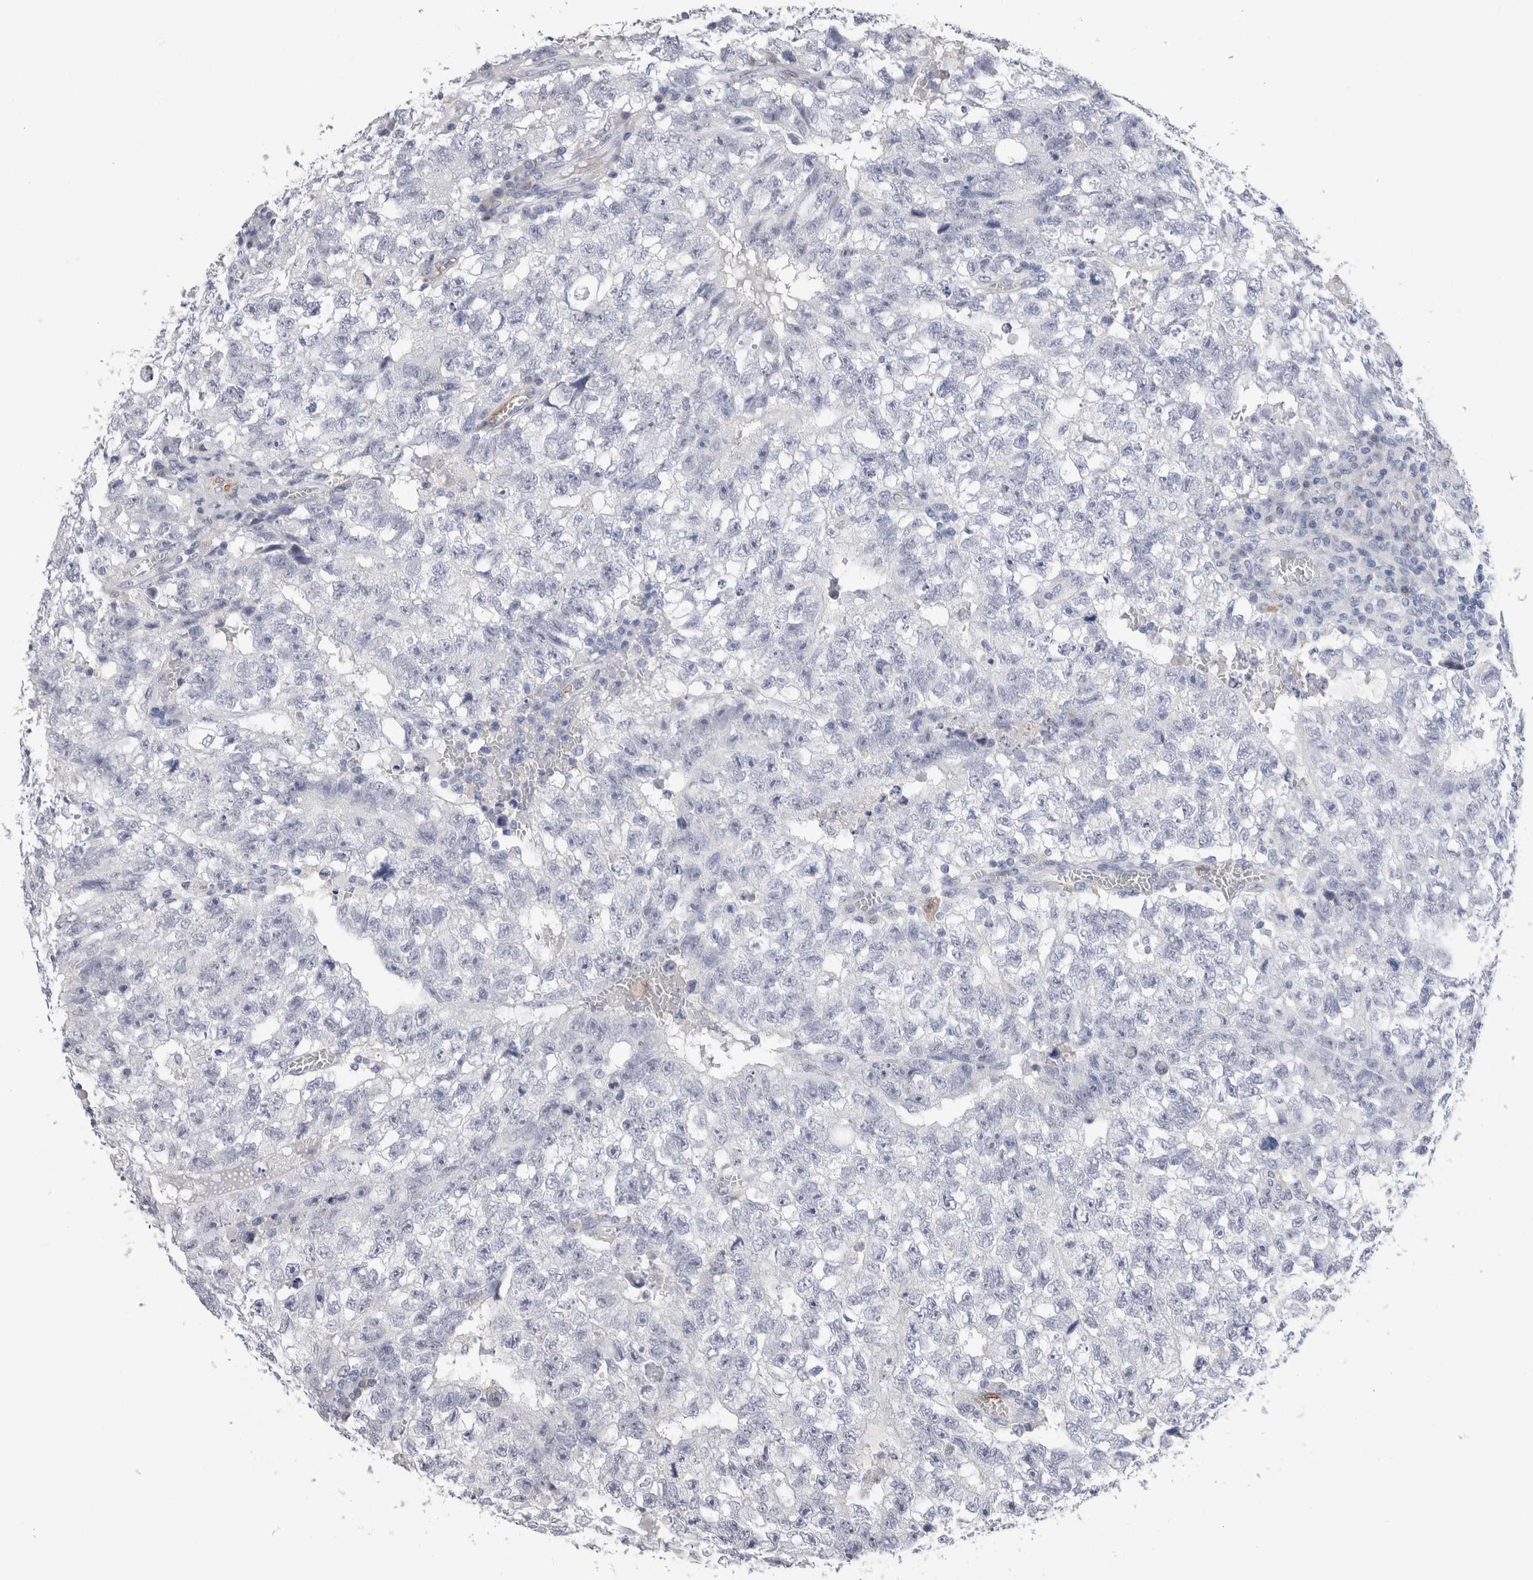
{"staining": {"intensity": "negative", "quantity": "none", "location": "none"}, "tissue": "testis cancer", "cell_type": "Tumor cells", "image_type": "cancer", "snomed": [{"axis": "morphology", "description": "Seminoma, NOS"}, {"axis": "morphology", "description": "Carcinoma, Embryonal, NOS"}, {"axis": "topography", "description": "Testis"}], "caption": "Immunohistochemistry (IHC) micrograph of neoplastic tissue: human testis cancer (embryonal carcinoma) stained with DAB (3,3'-diaminobenzidine) displays no significant protein positivity in tumor cells.", "gene": "FABP4", "patient": {"sex": "male", "age": 38}}